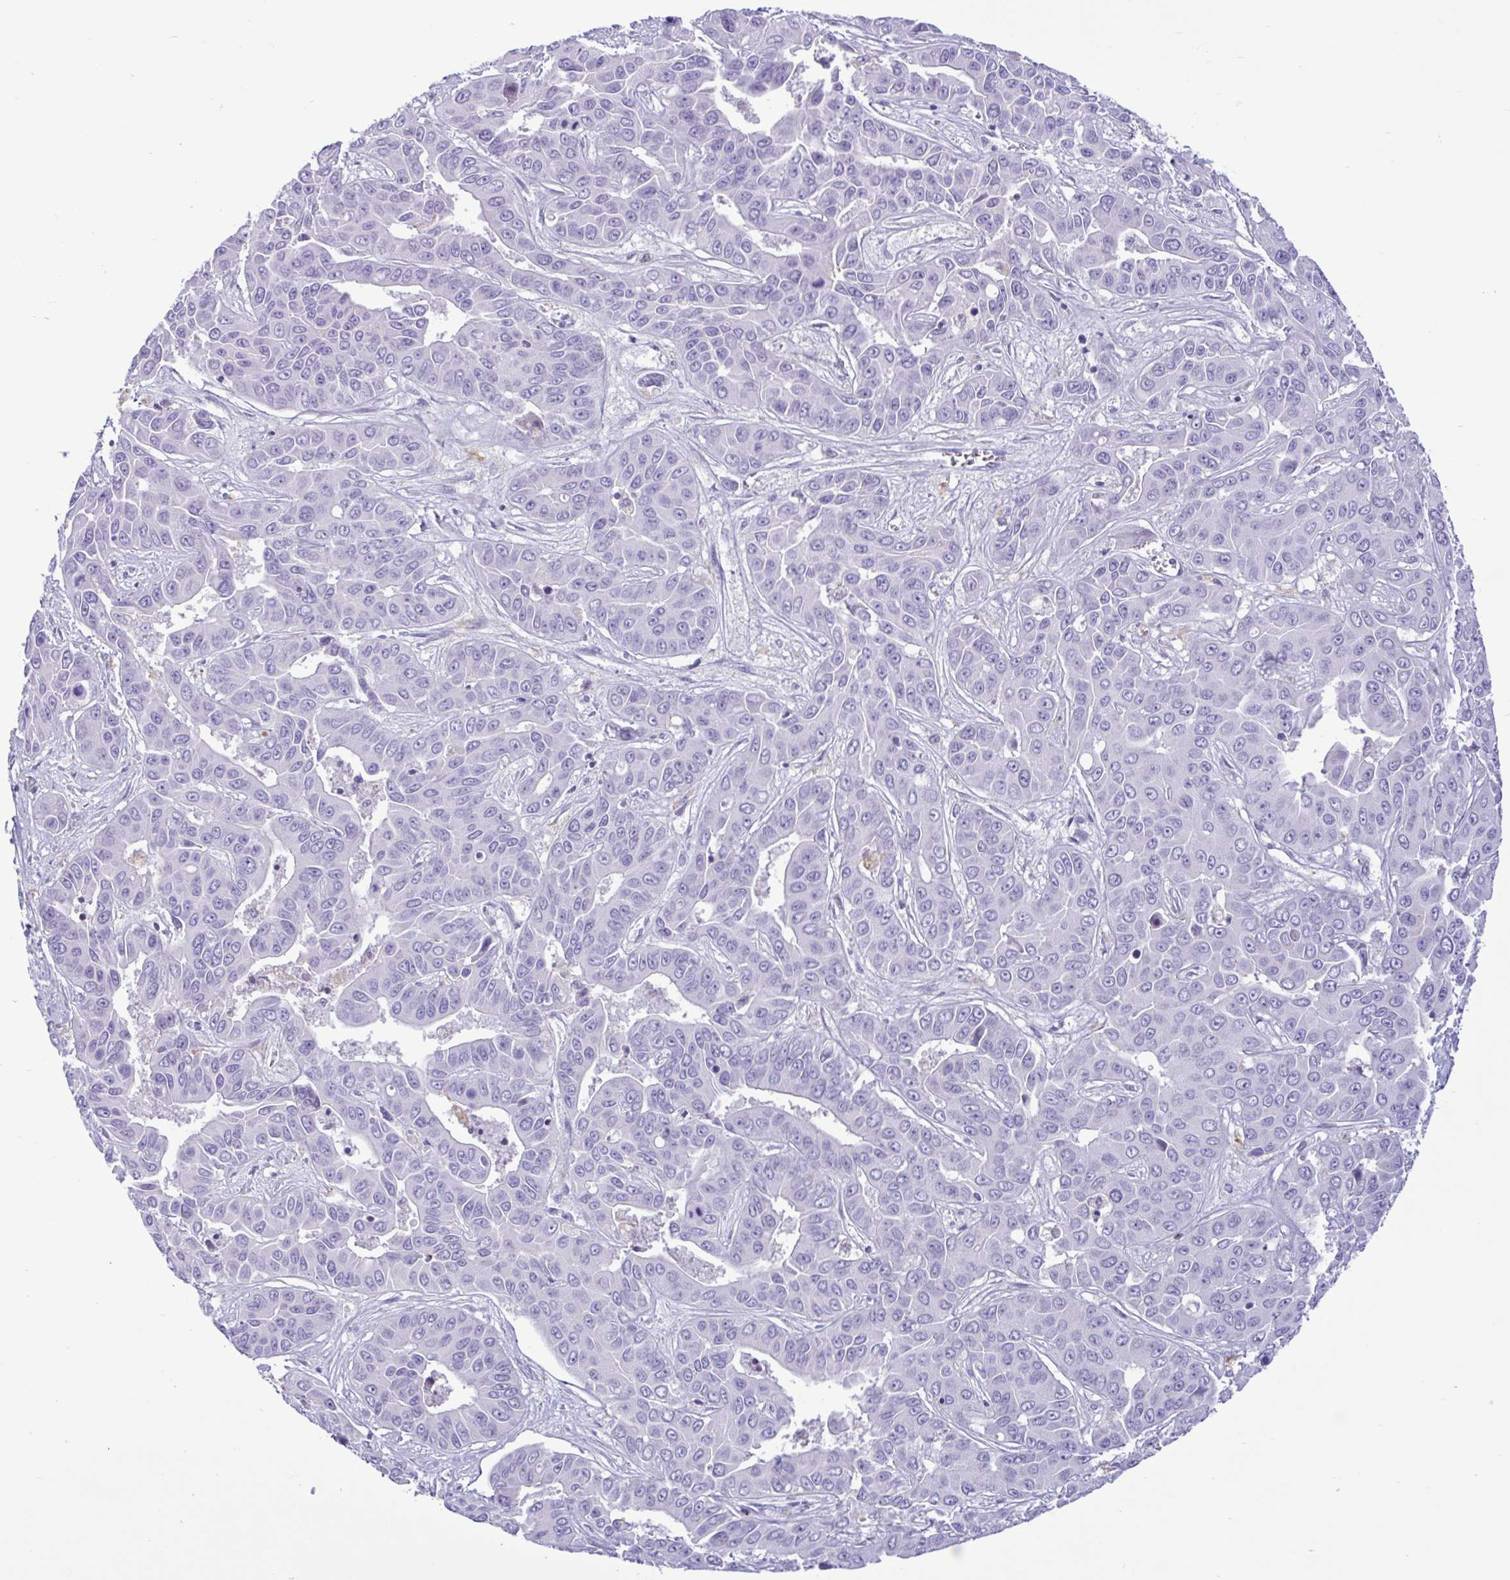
{"staining": {"intensity": "negative", "quantity": "none", "location": "none"}, "tissue": "liver cancer", "cell_type": "Tumor cells", "image_type": "cancer", "snomed": [{"axis": "morphology", "description": "Cholangiocarcinoma"}, {"axis": "topography", "description": "Liver"}], "caption": "The immunohistochemistry image has no significant expression in tumor cells of liver cancer (cholangiocarcinoma) tissue. Nuclei are stained in blue.", "gene": "XCL1", "patient": {"sex": "female", "age": 52}}